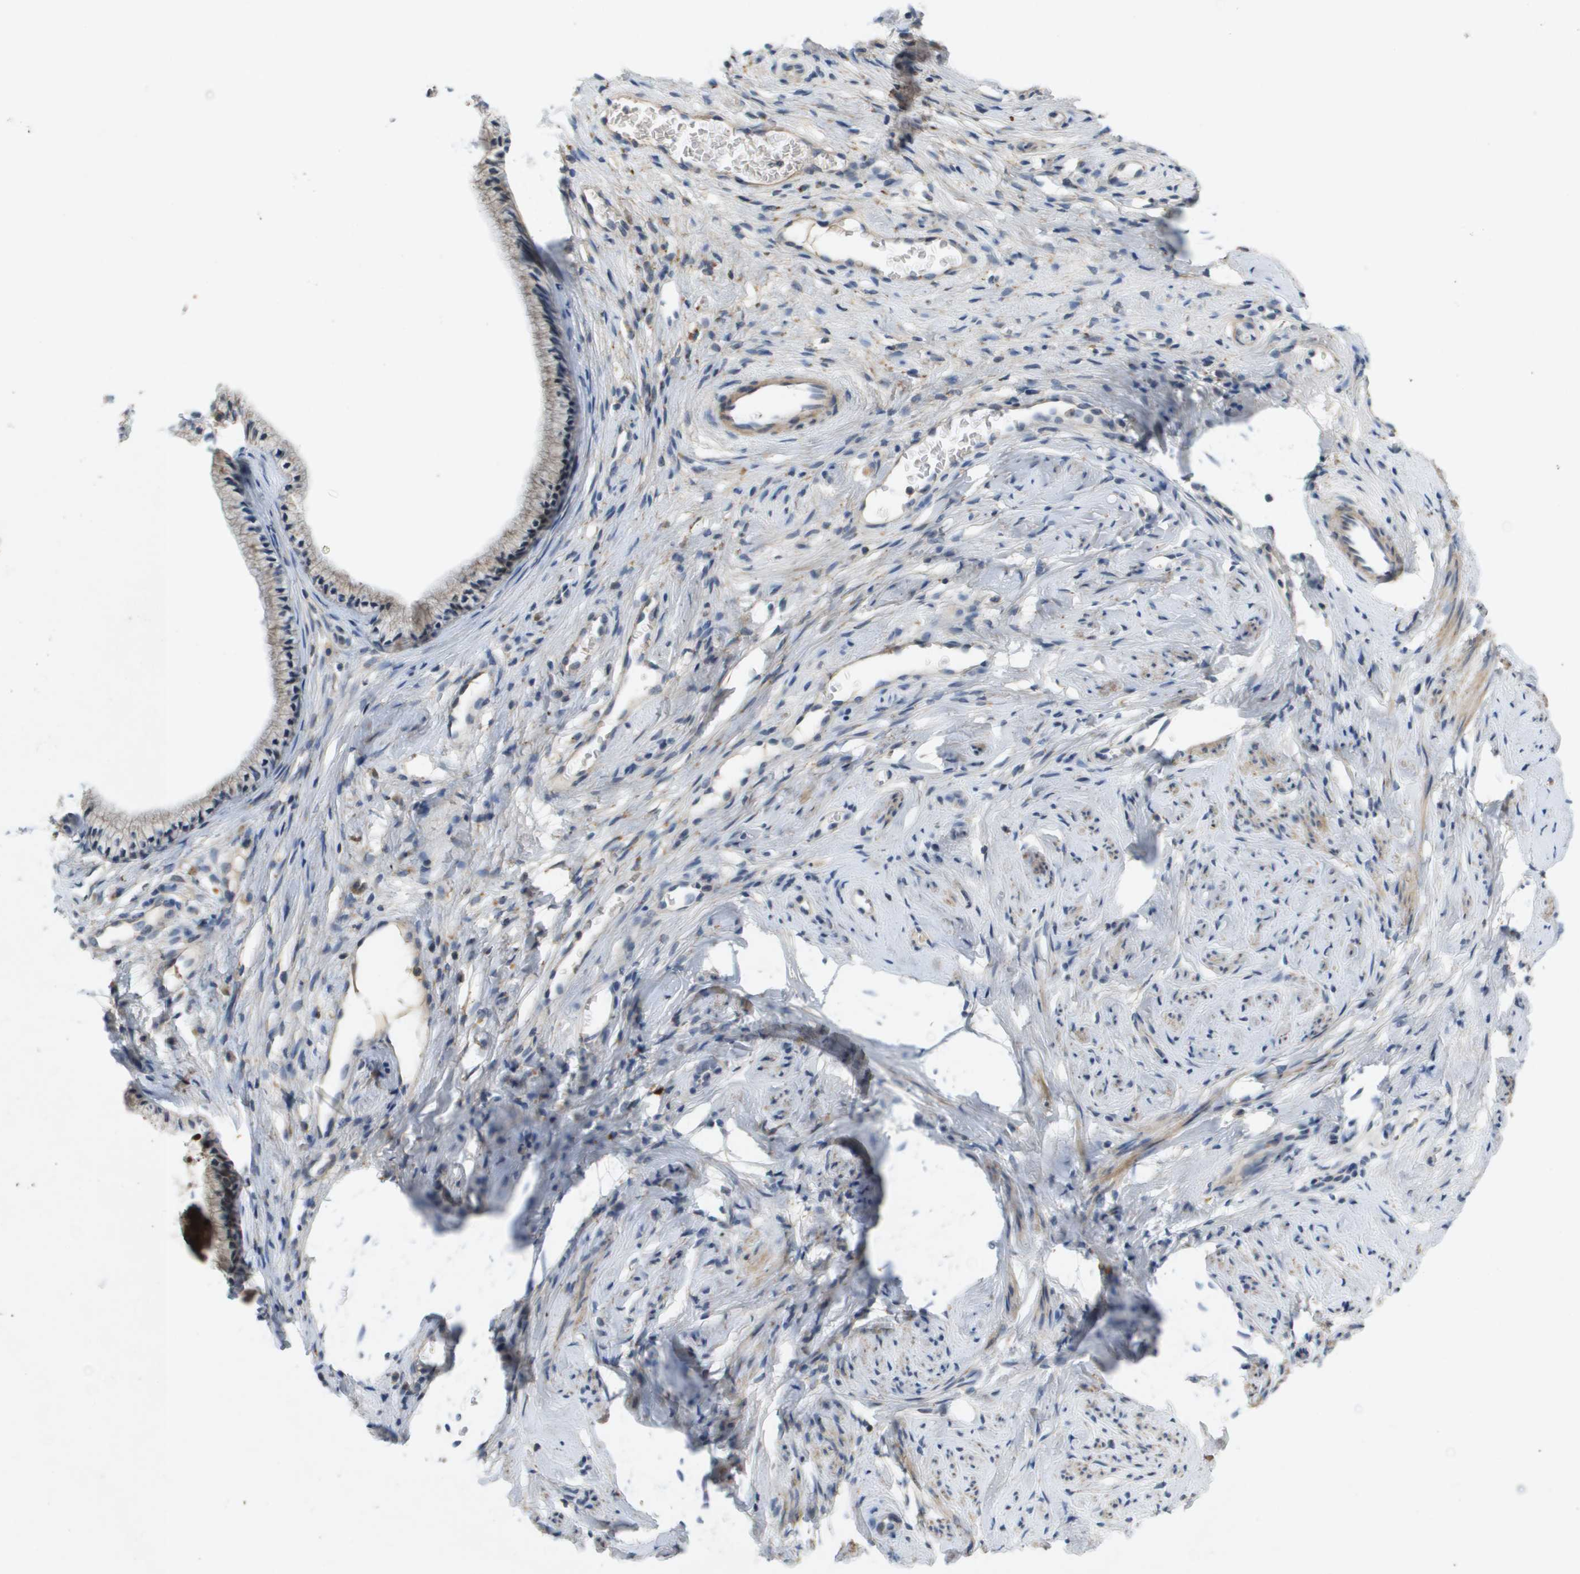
{"staining": {"intensity": "weak", "quantity": "<25%", "location": "cytoplasmic/membranous"}, "tissue": "cervix", "cell_type": "Glandular cells", "image_type": "normal", "snomed": [{"axis": "morphology", "description": "Normal tissue, NOS"}, {"axis": "topography", "description": "Cervix"}], "caption": "IHC micrograph of unremarkable cervix stained for a protein (brown), which shows no positivity in glandular cells. (DAB immunohistochemistry (IHC) visualized using brightfield microscopy, high magnification).", "gene": "B3GNT5", "patient": {"sex": "female", "age": 77}}